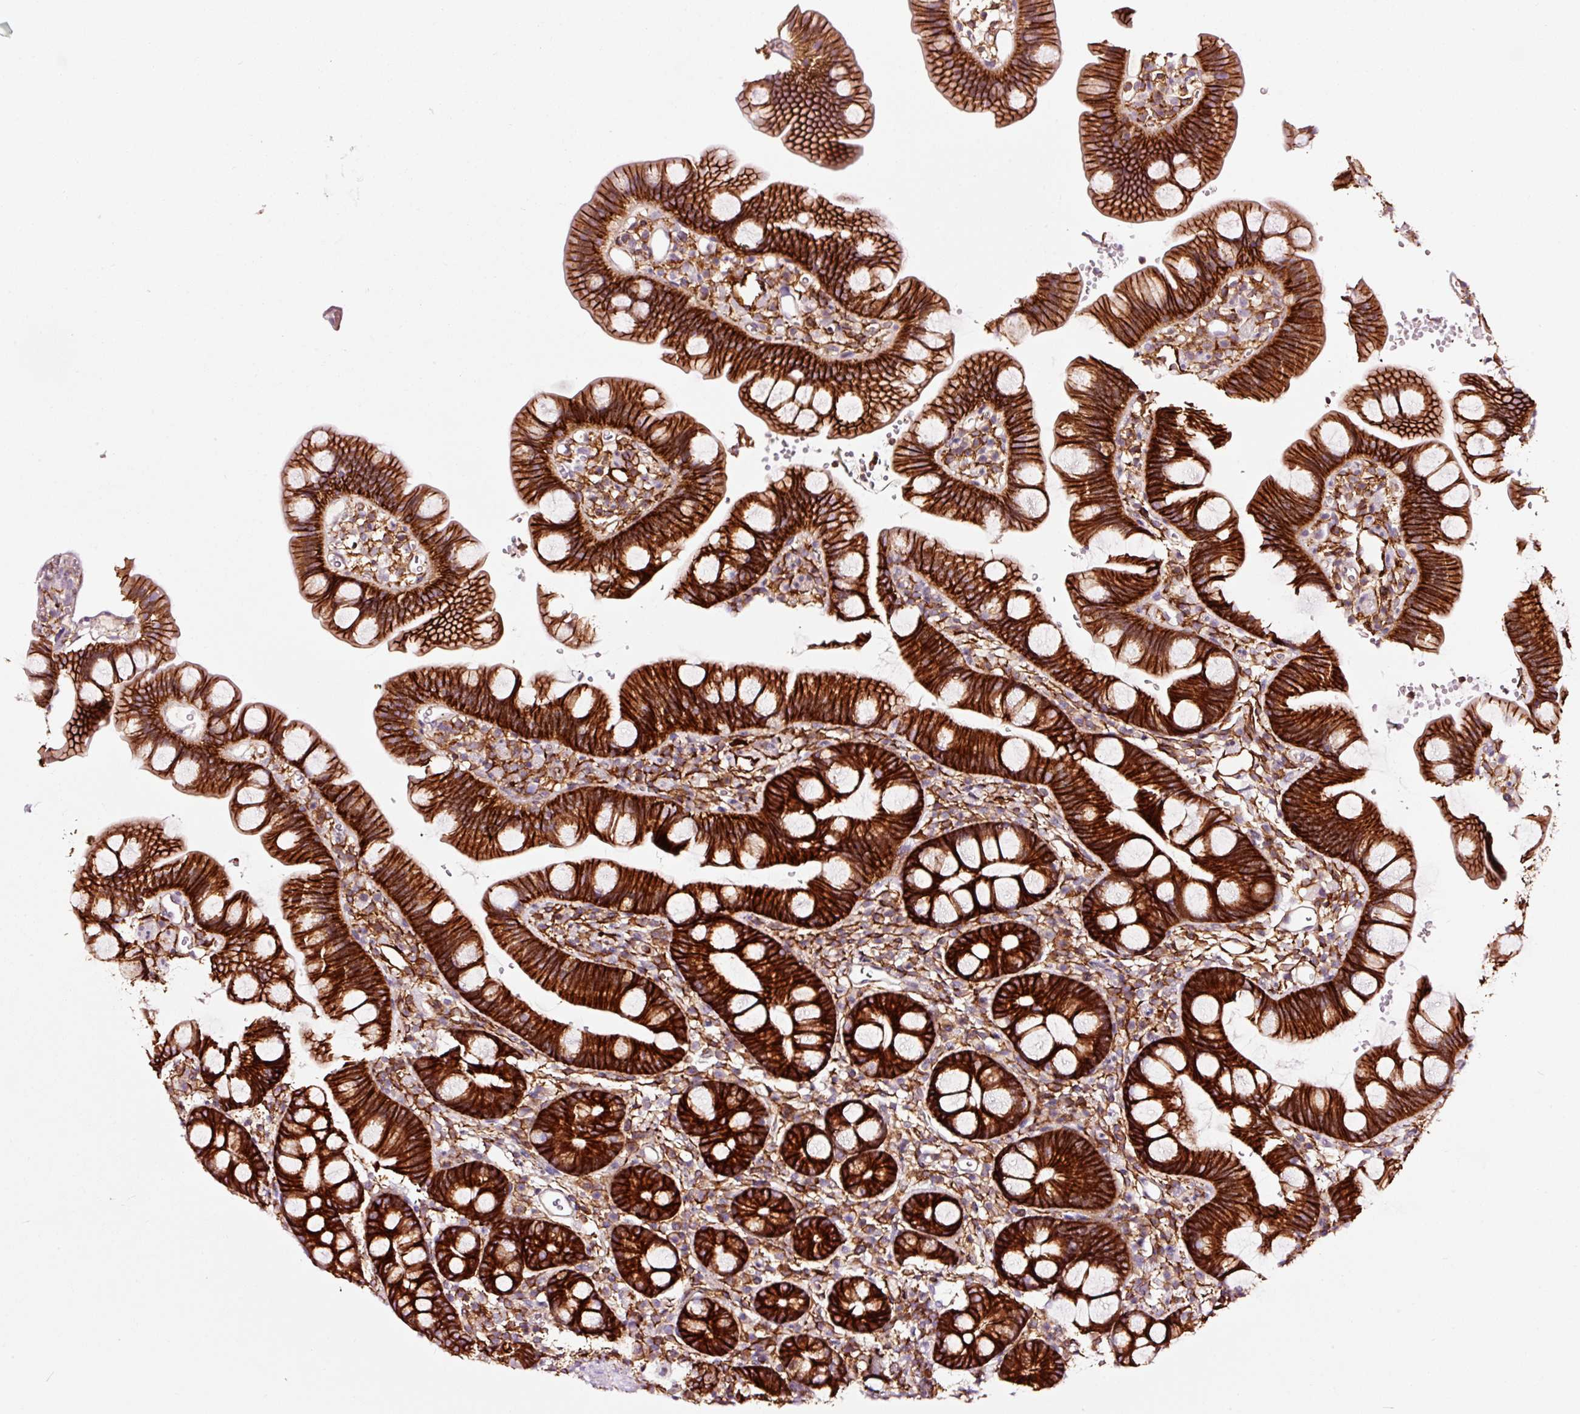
{"staining": {"intensity": "strong", "quantity": ">75%", "location": "cytoplasmic/membranous"}, "tissue": "small intestine", "cell_type": "Glandular cells", "image_type": "normal", "snomed": [{"axis": "morphology", "description": "Normal tissue, NOS"}, {"axis": "topography", "description": "Small intestine"}], "caption": "This is an image of immunohistochemistry (IHC) staining of normal small intestine, which shows strong positivity in the cytoplasmic/membranous of glandular cells.", "gene": "ADD3", "patient": {"sex": "female", "age": 68}}